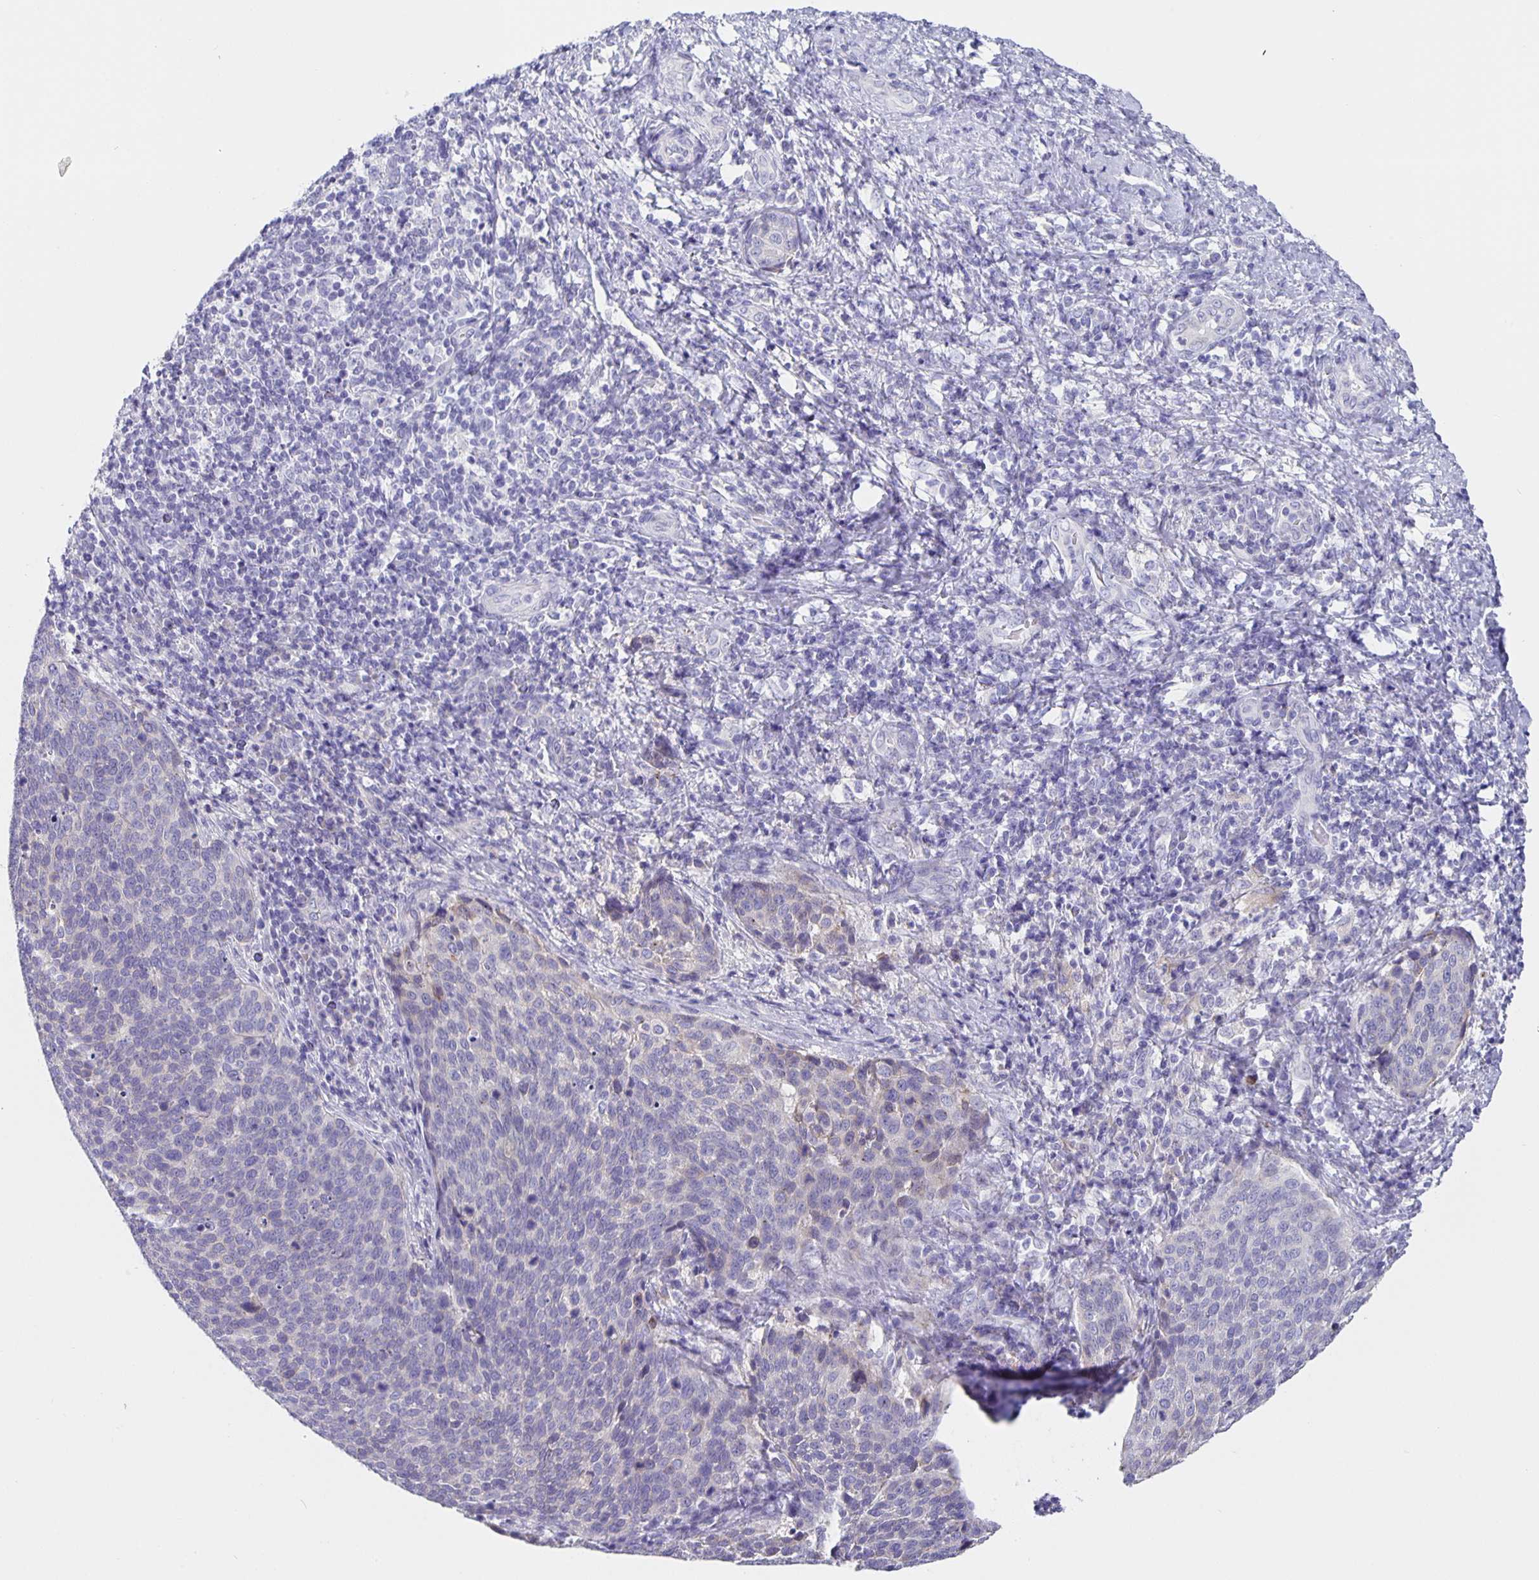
{"staining": {"intensity": "negative", "quantity": "none", "location": "none"}, "tissue": "cervical cancer", "cell_type": "Tumor cells", "image_type": "cancer", "snomed": [{"axis": "morphology", "description": "Squamous cell carcinoma, NOS"}, {"axis": "topography", "description": "Cervix"}], "caption": "There is no significant expression in tumor cells of cervical cancer. Nuclei are stained in blue.", "gene": "CFAP74", "patient": {"sex": "female", "age": 34}}